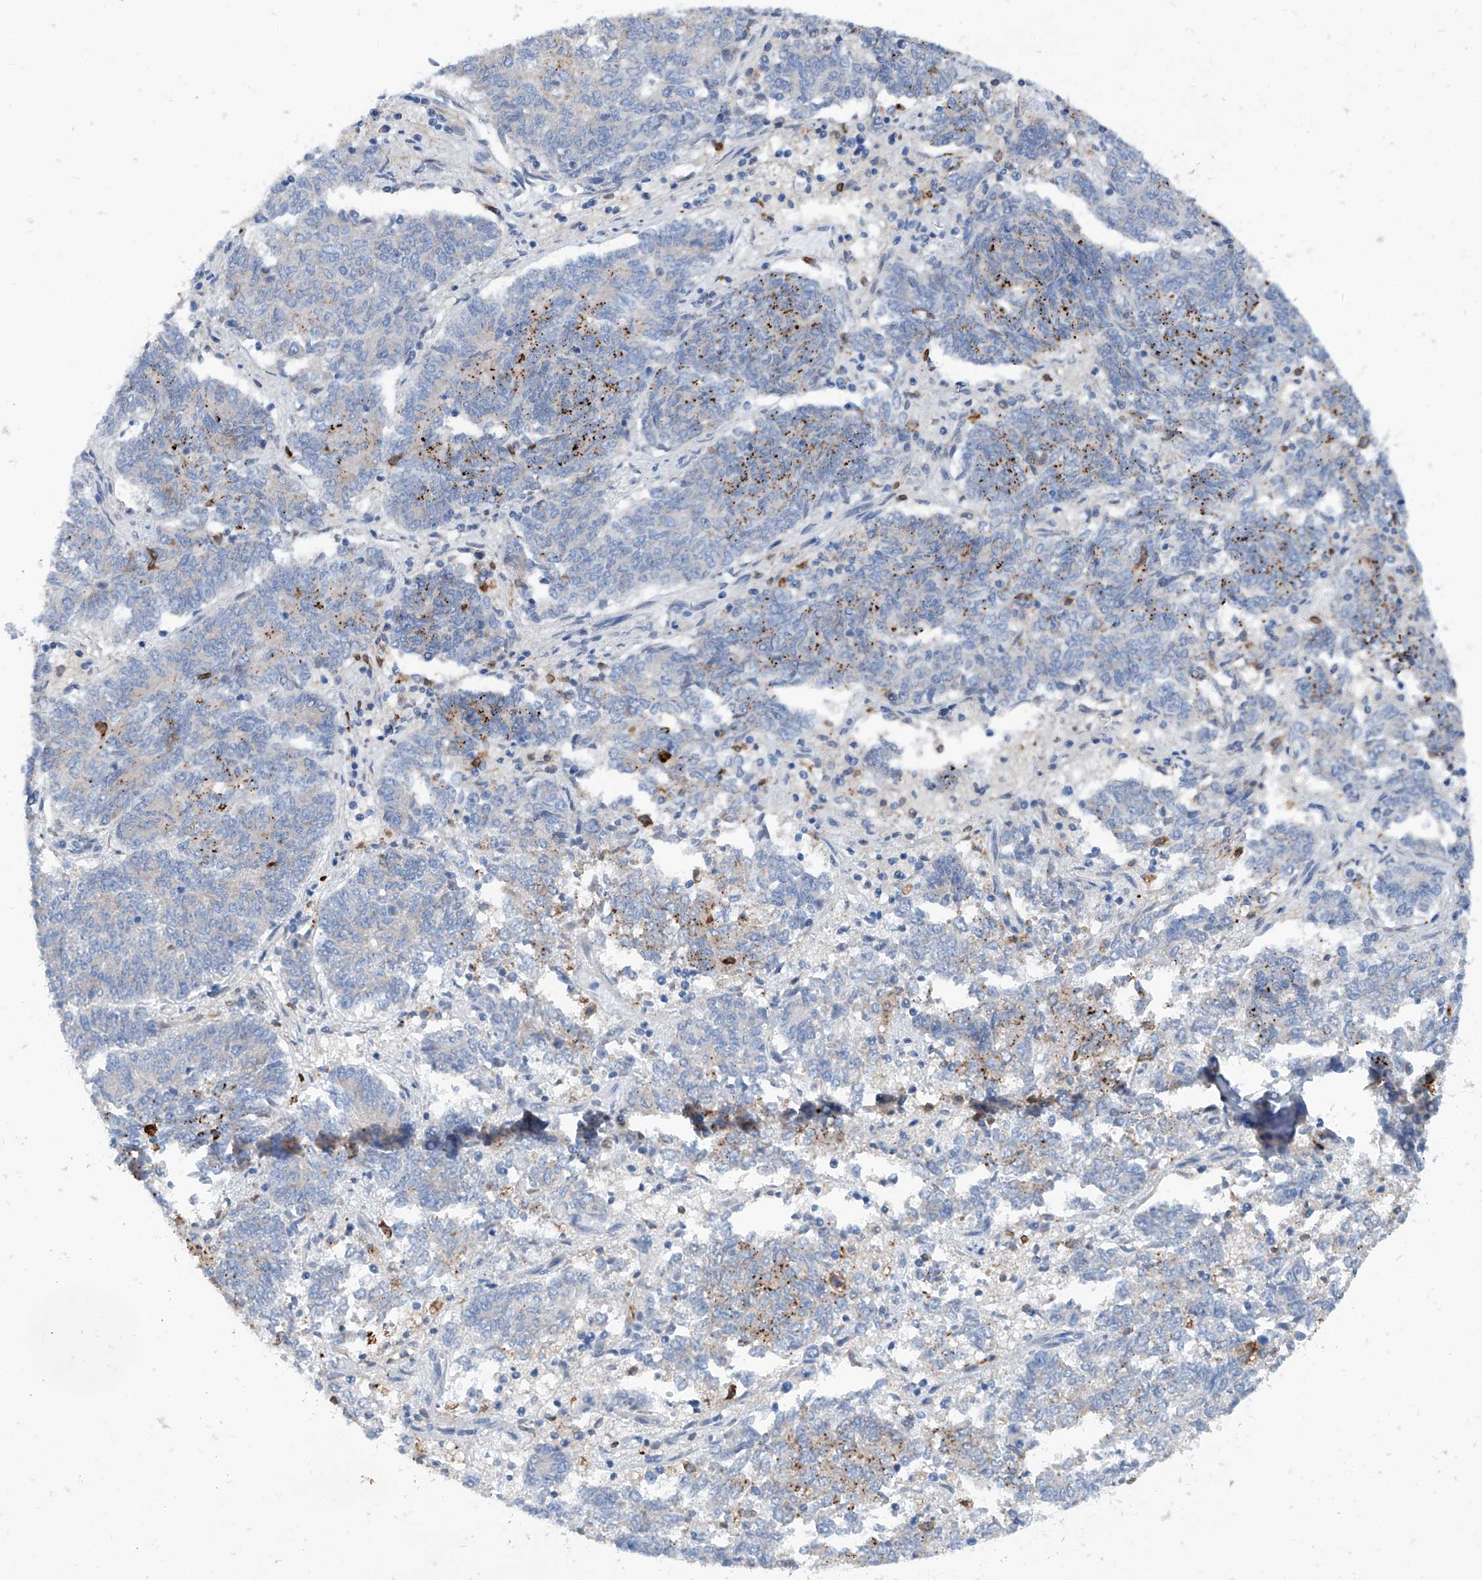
{"staining": {"intensity": "moderate", "quantity": "<25%", "location": "cytoplasmic/membranous"}, "tissue": "endometrial cancer", "cell_type": "Tumor cells", "image_type": "cancer", "snomed": [{"axis": "morphology", "description": "Adenocarcinoma, NOS"}, {"axis": "topography", "description": "Endometrium"}], "caption": "Adenocarcinoma (endometrial) stained with a protein marker exhibits moderate staining in tumor cells.", "gene": "CEP85L", "patient": {"sex": "female", "age": 80}}